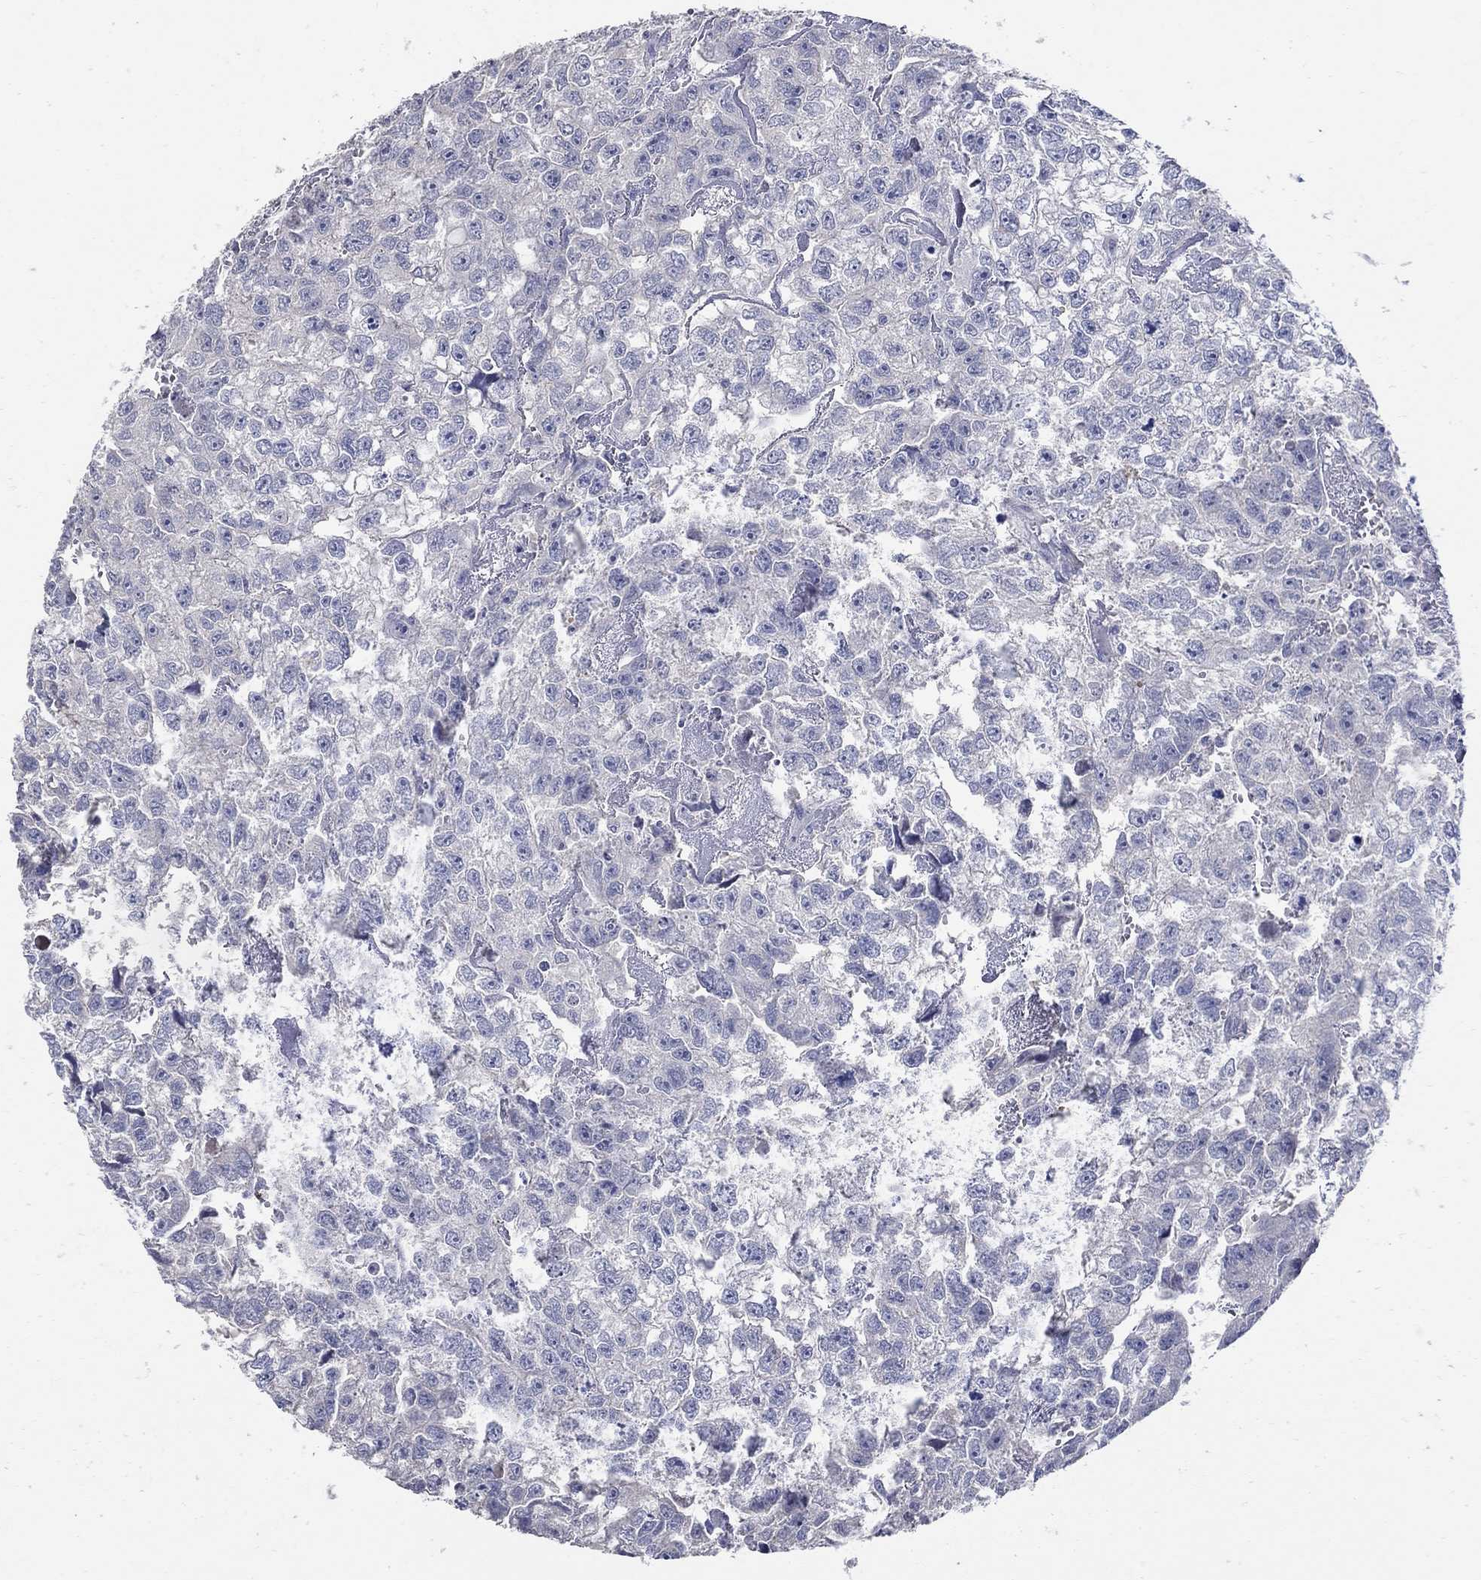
{"staining": {"intensity": "negative", "quantity": "none", "location": "none"}, "tissue": "testis cancer", "cell_type": "Tumor cells", "image_type": "cancer", "snomed": [{"axis": "morphology", "description": "Carcinoma, Embryonal, NOS"}, {"axis": "morphology", "description": "Teratoma, malignant, NOS"}, {"axis": "topography", "description": "Testis"}], "caption": "Tumor cells show no significant protein staining in testis teratoma (malignant).", "gene": "CETN1", "patient": {"sex": "male", "age": 44}}